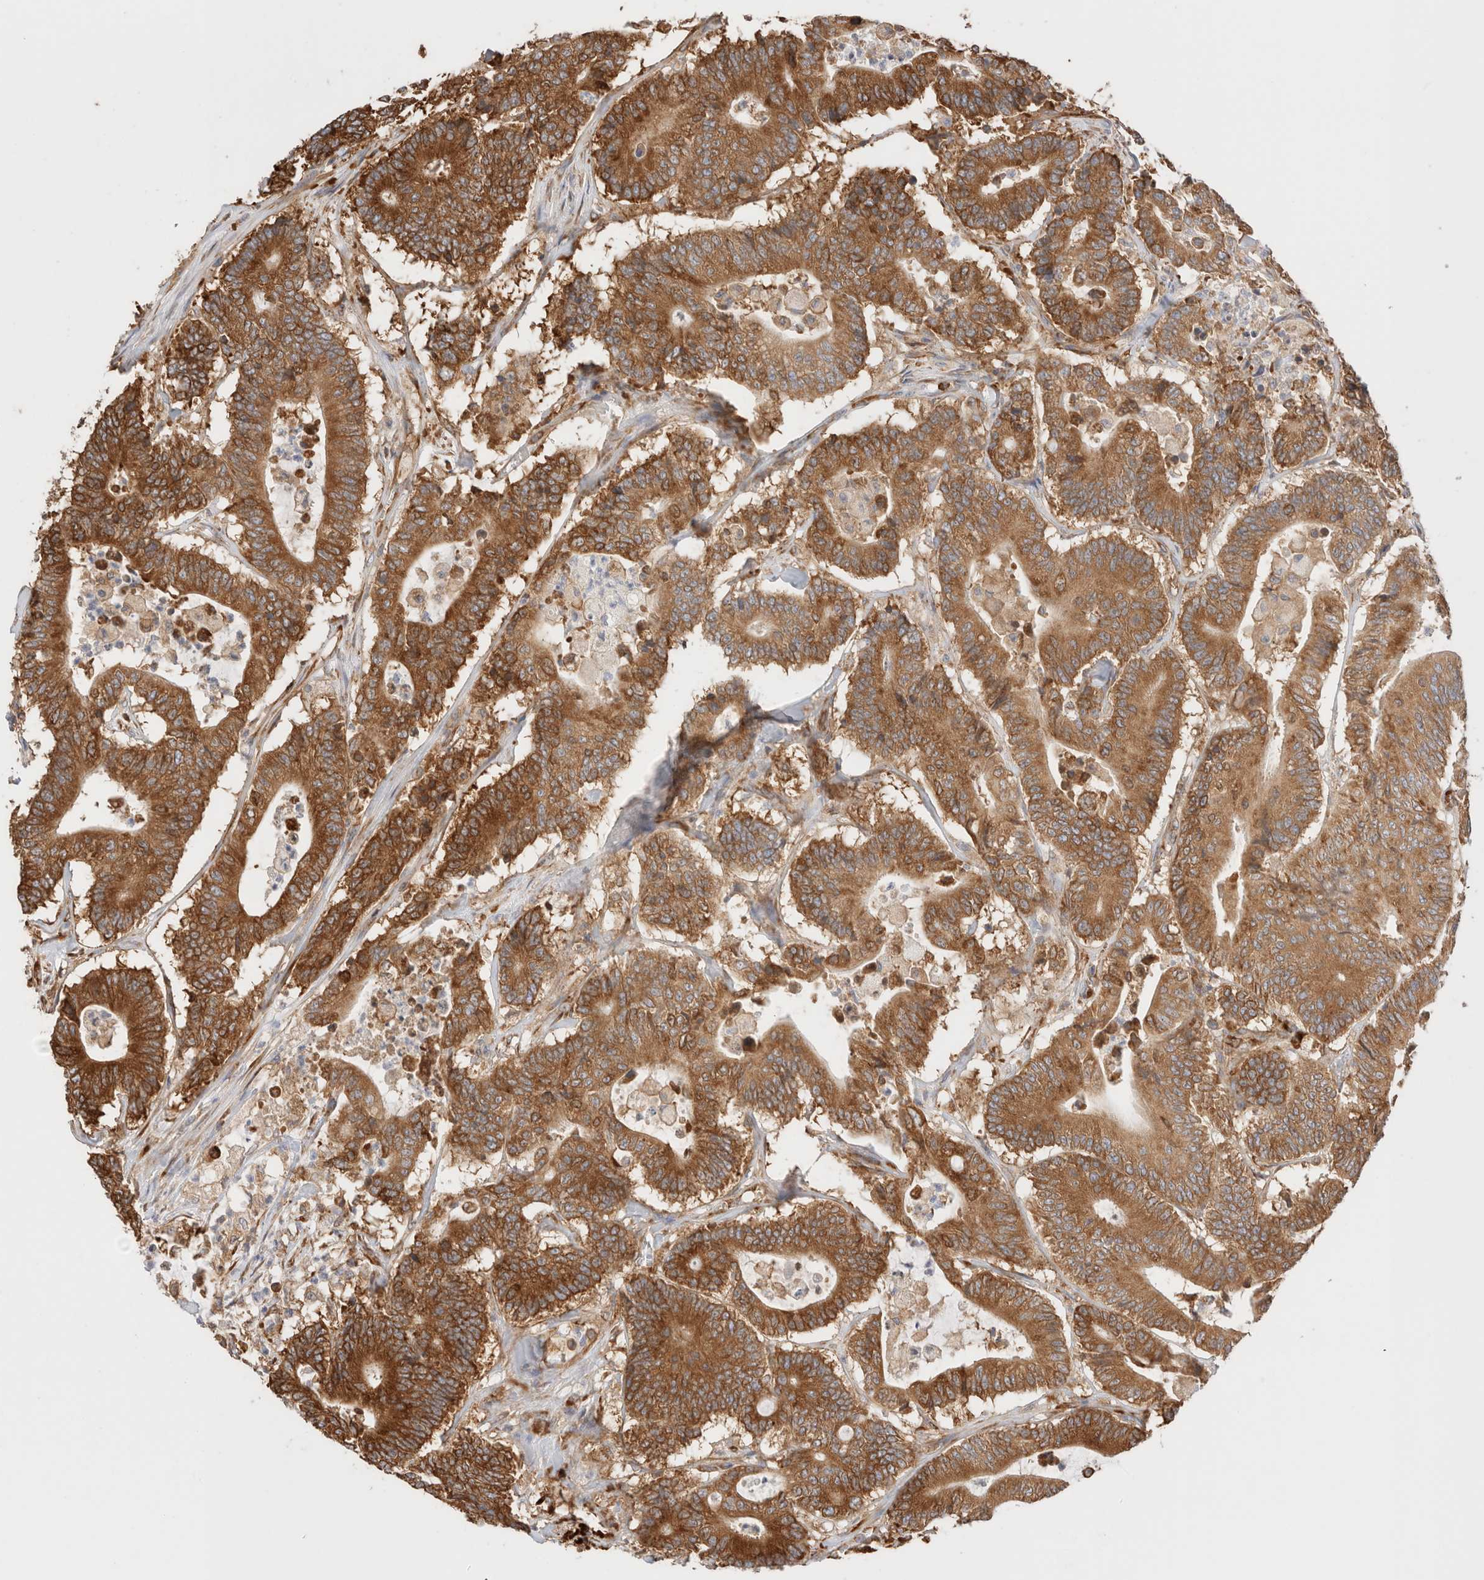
{"staining": {"intensity": "strong", "quantity": ">75%", "location": "cytoplasmic/membranous"}, "tissue": "colorectal cancer", "cell_type": "Tumor cells", "image_type": "cancer", "snomed": [{"axis": "morphology", "description": "Adenocarcinoma, NOS"}, {"axis": "topography", "description": "Colon"}], "caption": "Human colorectal adenocarcinoma stained for a protein (brown) exhibits strong cytoplasmic/membranous positive positivity in about >75% of tumor cells.", "gene": "ZC2HC1A", "patient": {"sex": "female", "age": 84}}